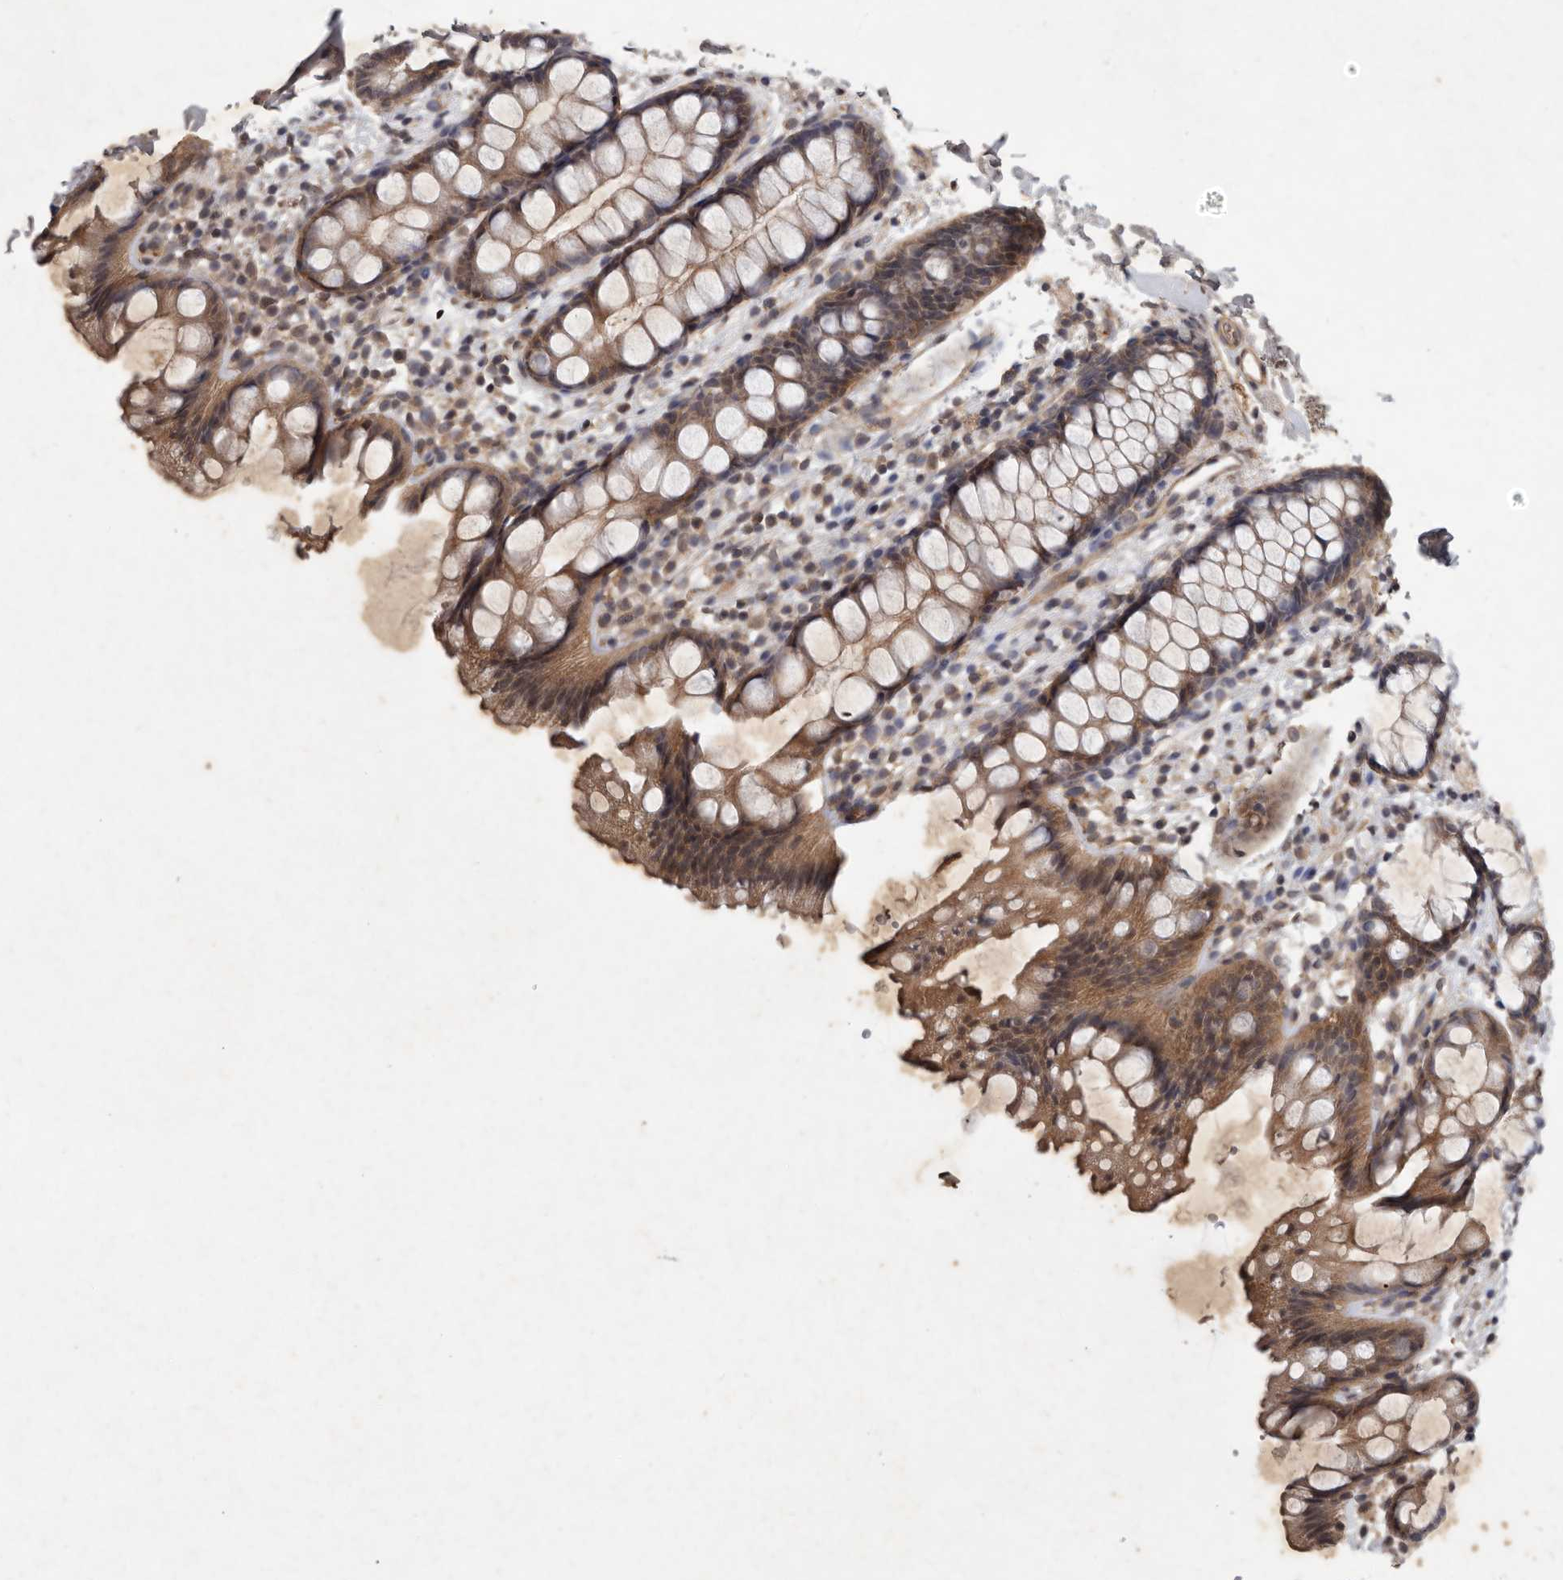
{"staining": {"intensity": "moderate", "quantity": ">75%", "location": "cytoplasmic/membranous"}, "tissue": "rectum", "cell_type": "Glandular cells", "image_type": "normal", "snomed": [{"axis": "morphology", "description": "Normal tissue, NOS"}, {"axis": "topography", "description": "Rectum"}], "caption": "IHC of benign rectum exhibits medium levels of moderate cytoplasmic/membranous staining in about >75% of glandular cells.", "gene": "DNAJC28", "patient": {"sex": "female", "age": 65}}